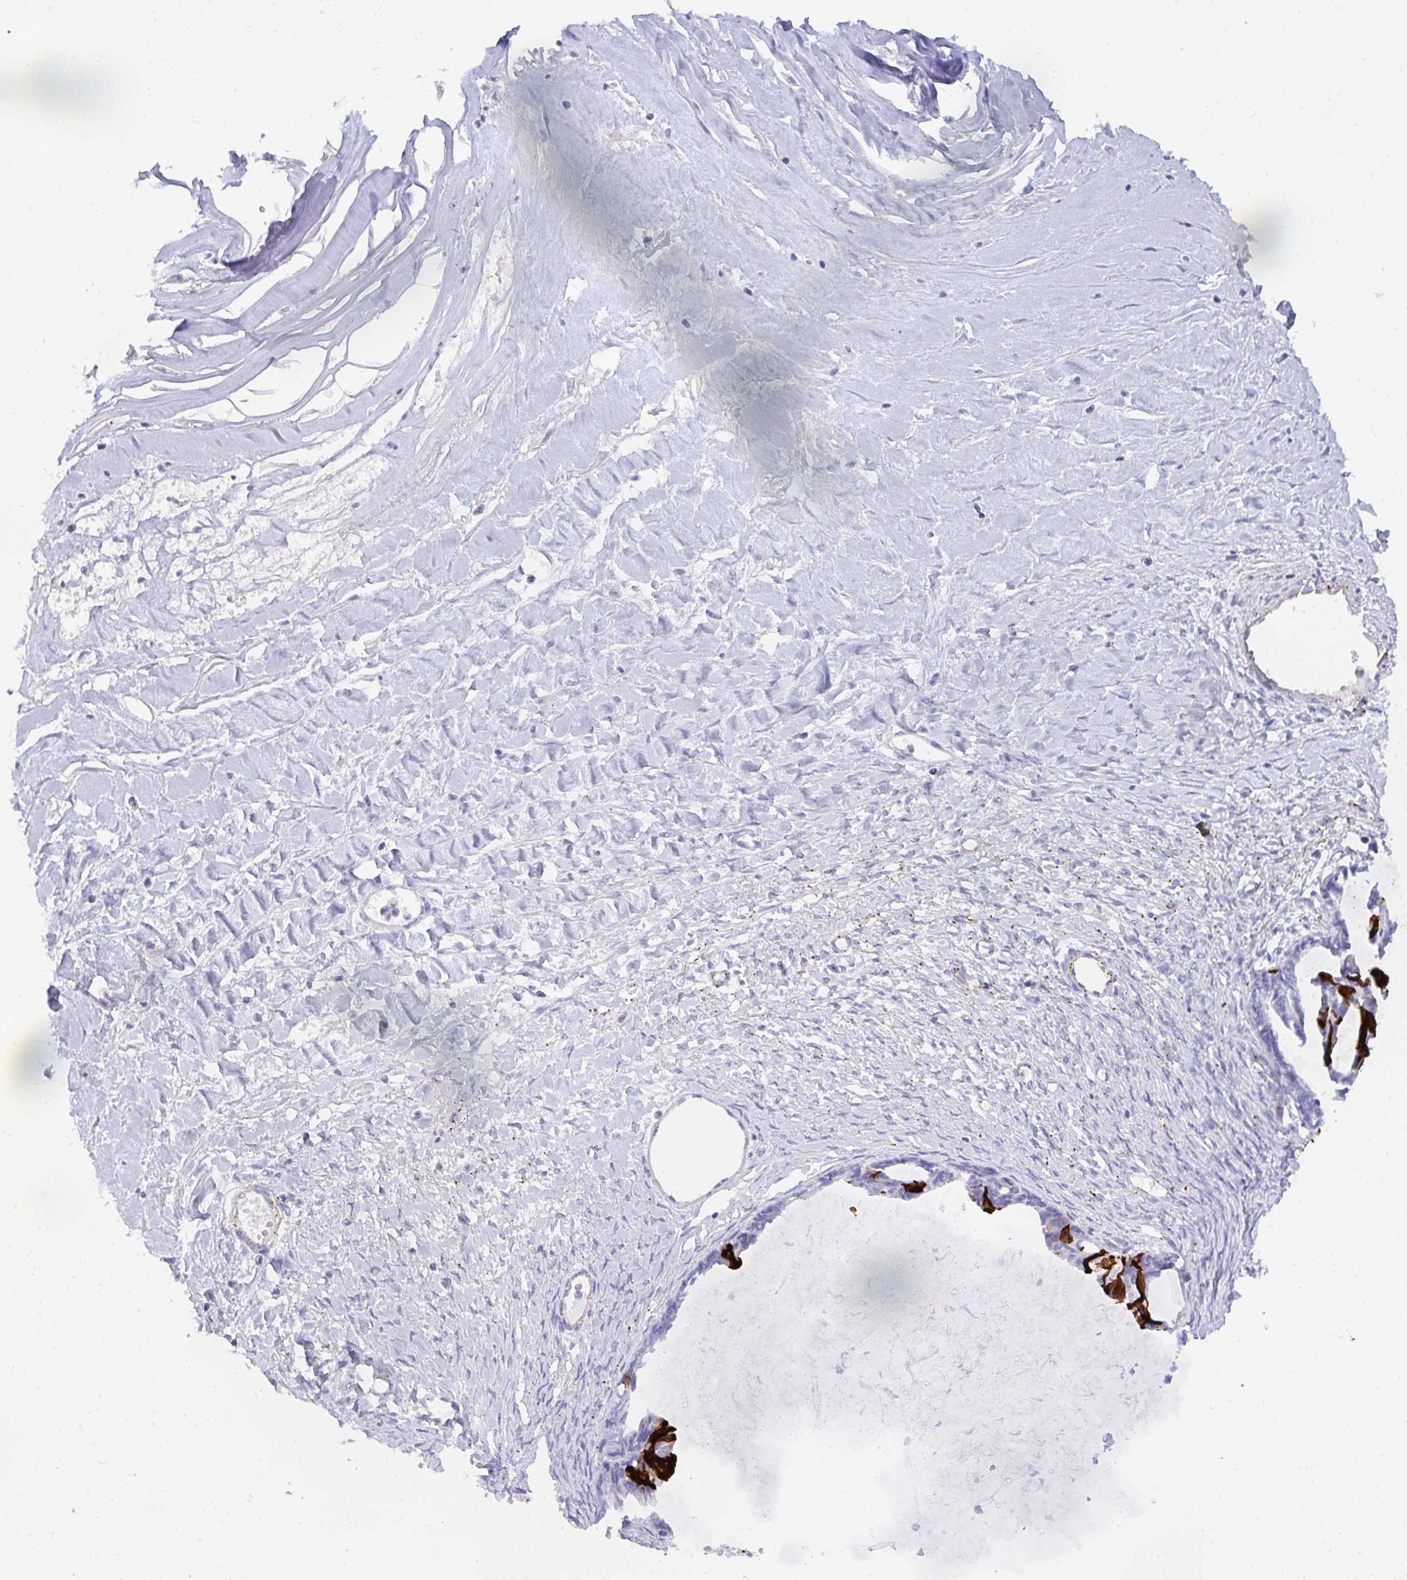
{"staining": {"intensity": "strong", "quantity": "25%-75%", "location": "cytoplasmic/membranous"}, "tissue": "ovarian cancer", "cell_type": "Tumor cells", "image_type": "cancer", "snomed": [{"axis": "morphology", "description": "Cystadenocarcinoma, mucinous, NOS"}, {"axis": "topography", "description": "Ovary"}], "caption": "The immunohistochemical stain highlights strong cytoplasmic/membranous positivity in tumor cells of ovarian mucinous cystadenocarcinoma tissue. (brown staining indicates protein expression, while blue staining denotes nuclei).", "gene": "TNFAIP8", "patient": {"sex": "female", "age": 61}}